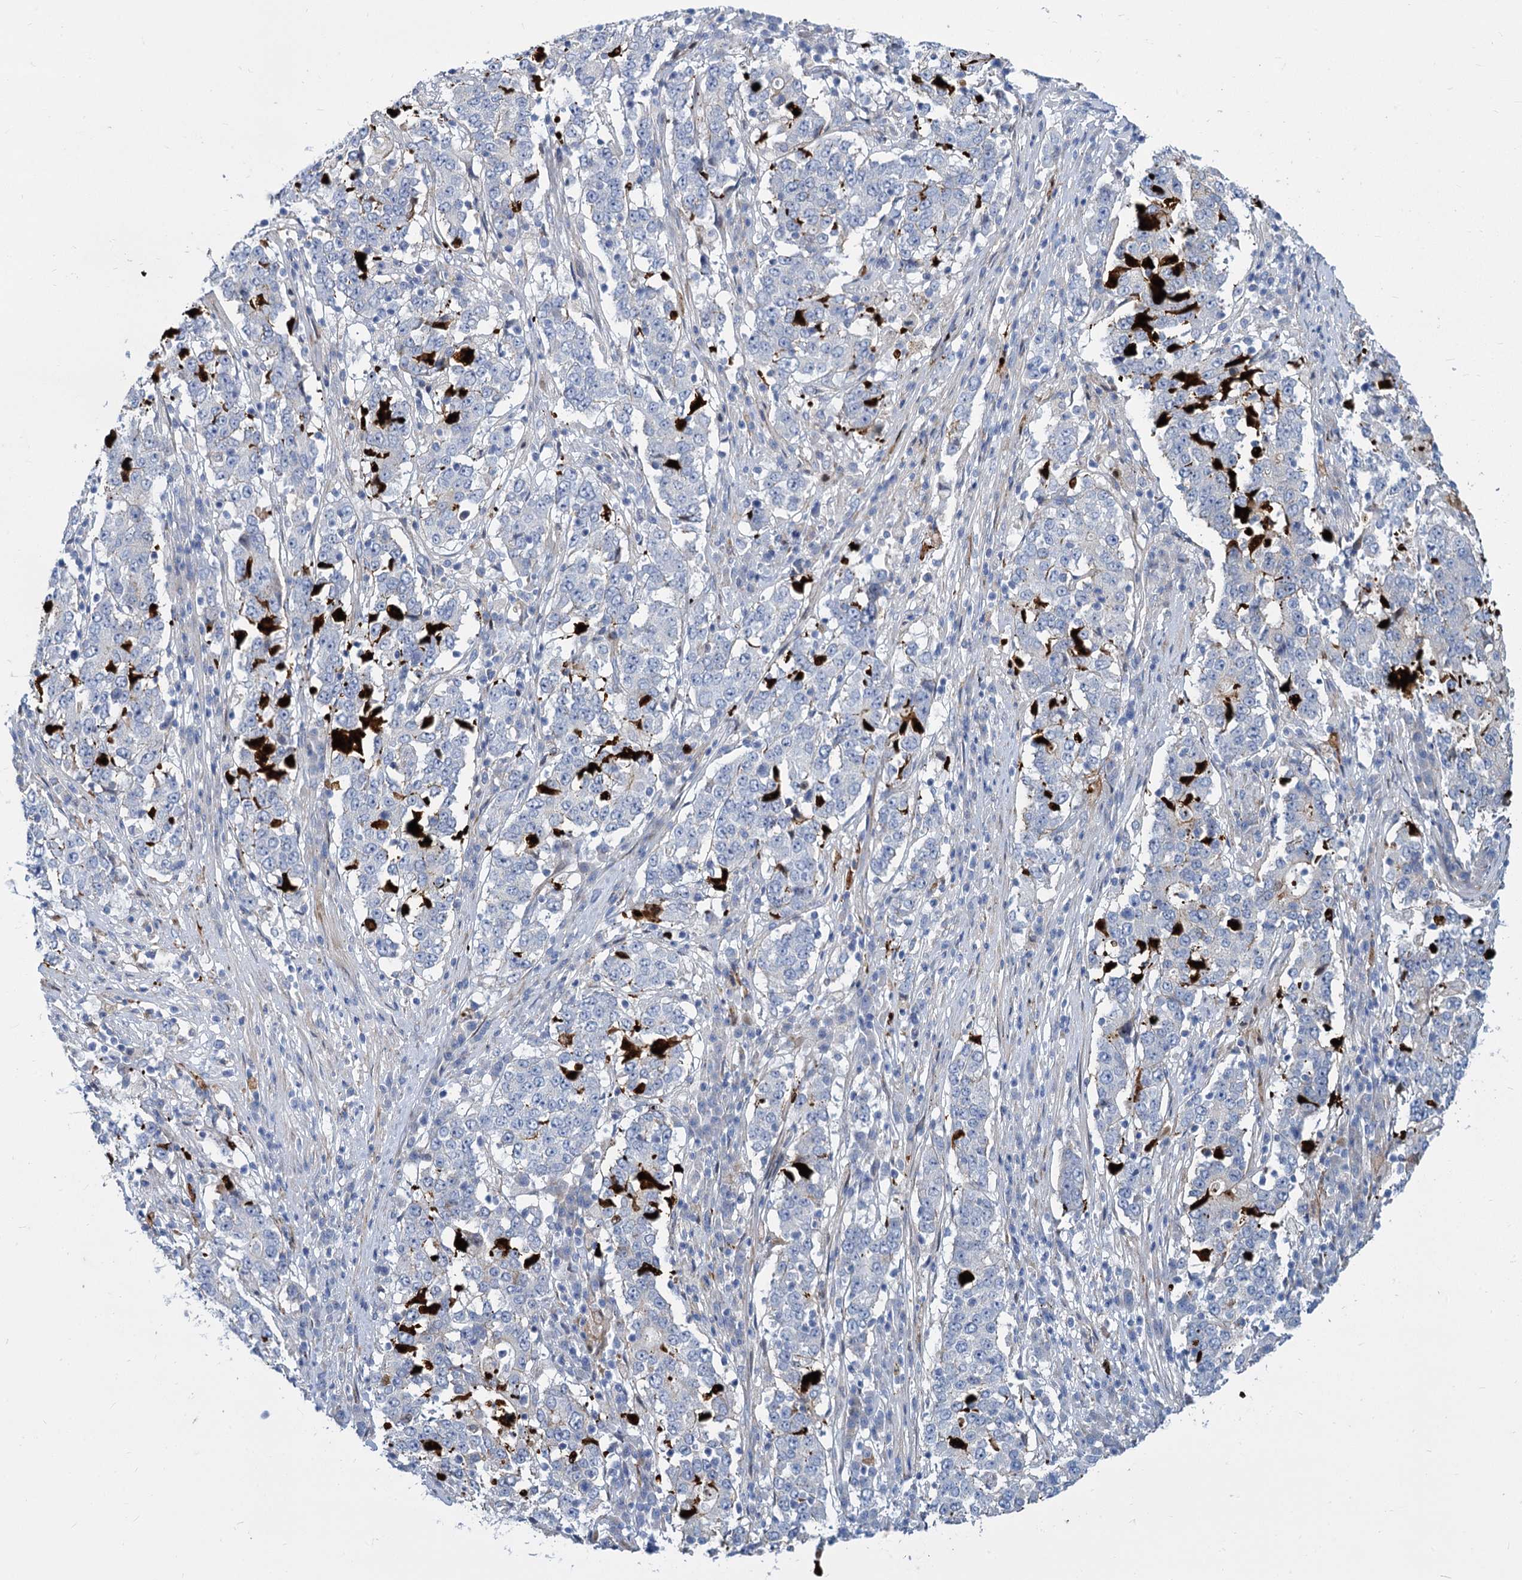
{"staining": {"intensity": "negative", "quantity": "none", "location": "none"}, "tissue": "stomach cancer", "cell_type": "Tumor cells", "image_type": "cancer", "snomed": [{"axis": "morphology", "description": "Adenocarcinoma, NOS"}, {"axis": "topography", "description": "Stomach"}], "caption": "Human stomach cancer stained for a protein using immunohistochemistry shows no expression in tumor cells.", "gene": "TRIM77", "patient": {"sex": "male", "age": 59}}